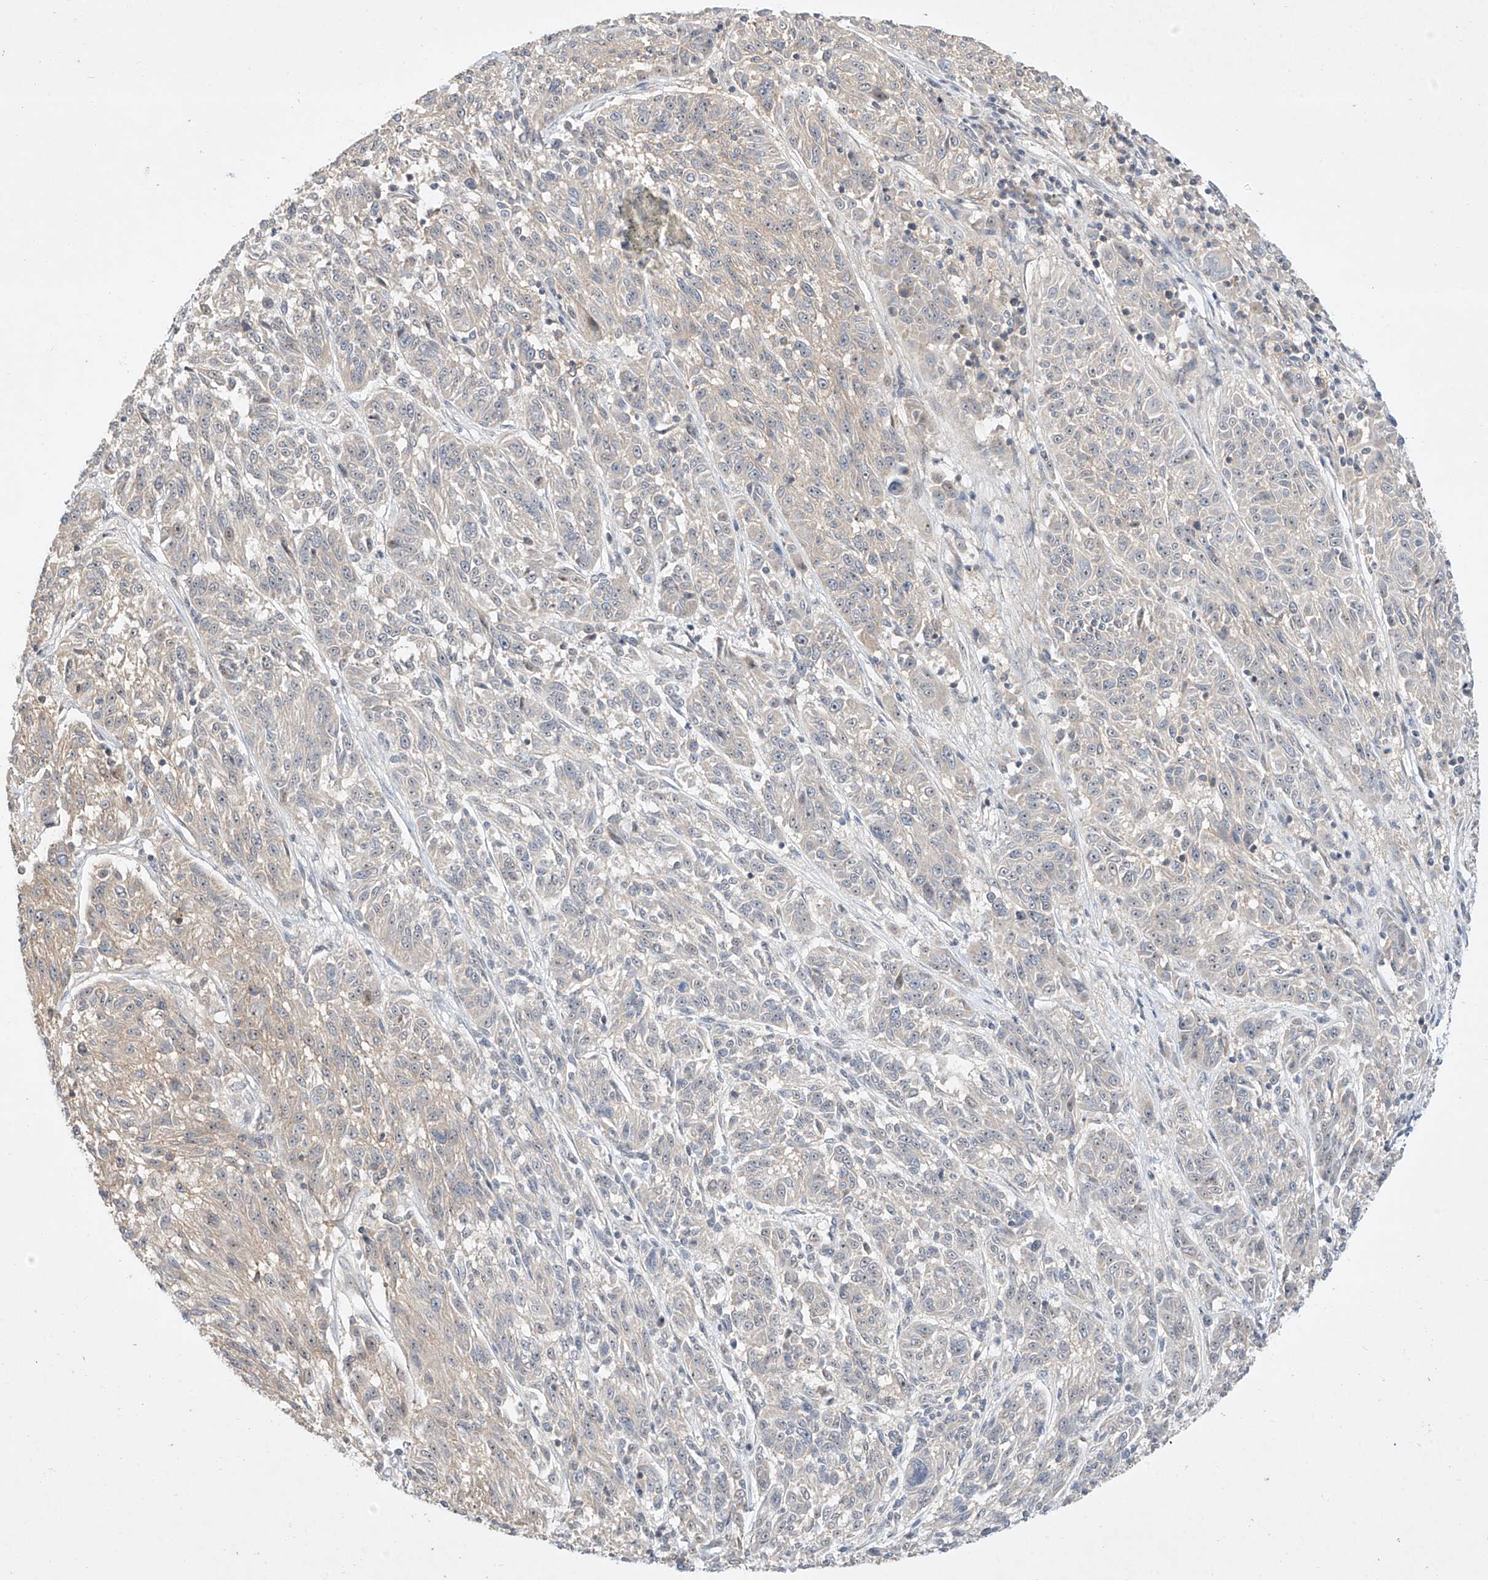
{"staining": {"intensity": "negative", "quantity": "none", "location": "none"}, "tissue": "melanoma", "cell_type": "Tumor cells", "image_type": "cancer", "snomed": [{"axis": "morphology", "description": "Malignant melanoma, NOS"}, {"axis": "topography", "description": "Skin"}], "caption": "Melanoma was stained to show a protein in brown. There is no significant positivity in tumor cells.", "gene": "TASP1", "patient": {"sex": "male", "age": 53}}